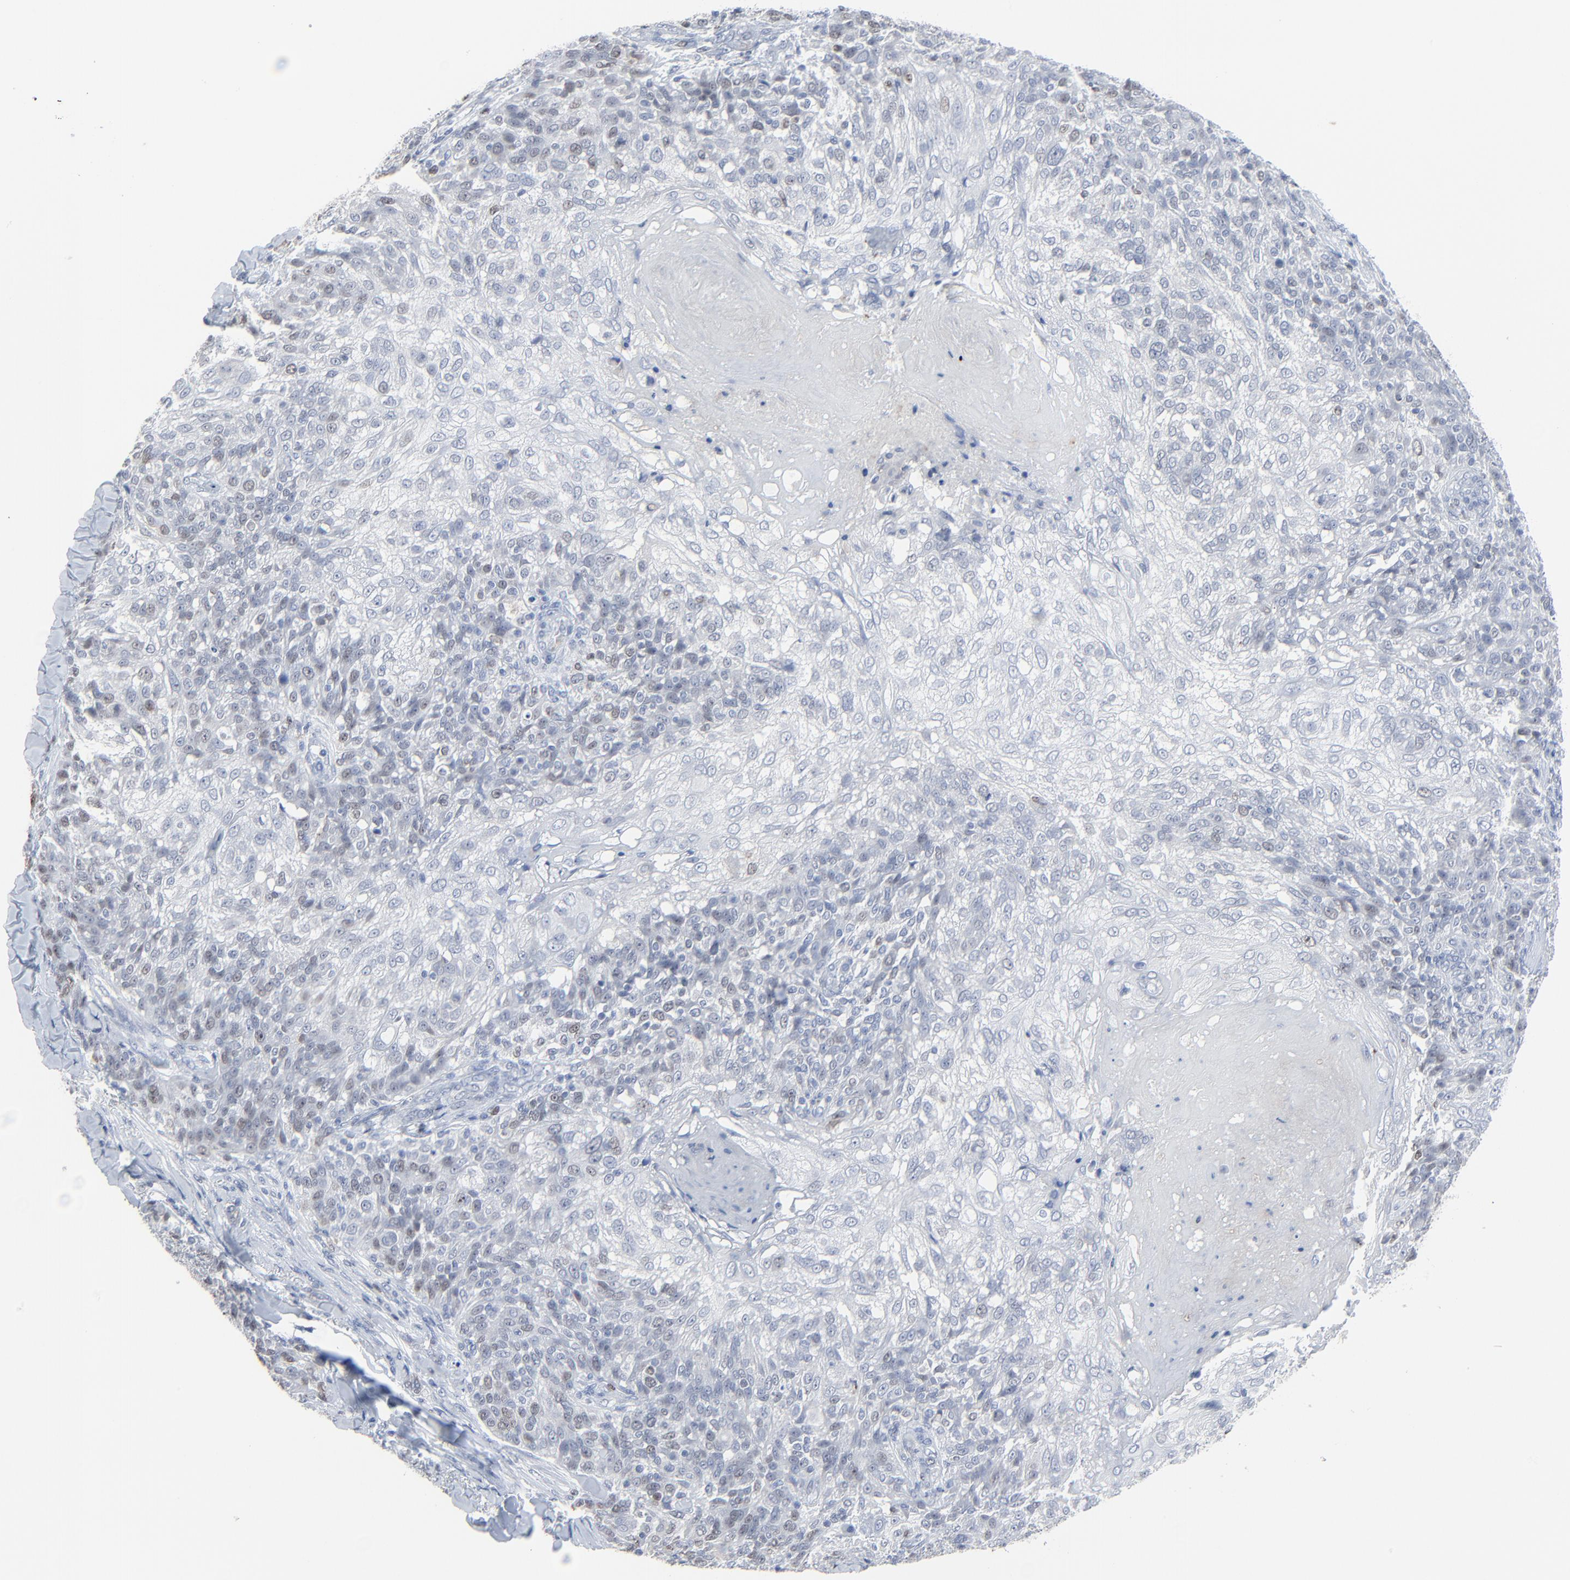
{"staining": {"intensity": "weak", "quantity": "25%-75%", "location": "nuclear"}, "tissue": "skin cancer", "cell_type": "Tumor cells", "image_type": "cancer", "snomed": [{"axis": "morphology", "description": "Normal tissue, NOS"}, {"axis": "morphology", "description": "Squamous cell carcinoma, NOS"}, {"axis": "topography", "description": "Skin"}], "caption": "A low amount of weak nuclear staining is seen in about 25%-75% of tumor cells in skin cancer tissue.", "gene": "BIRC3", "patient": {"sex": "female", "age": 83}}